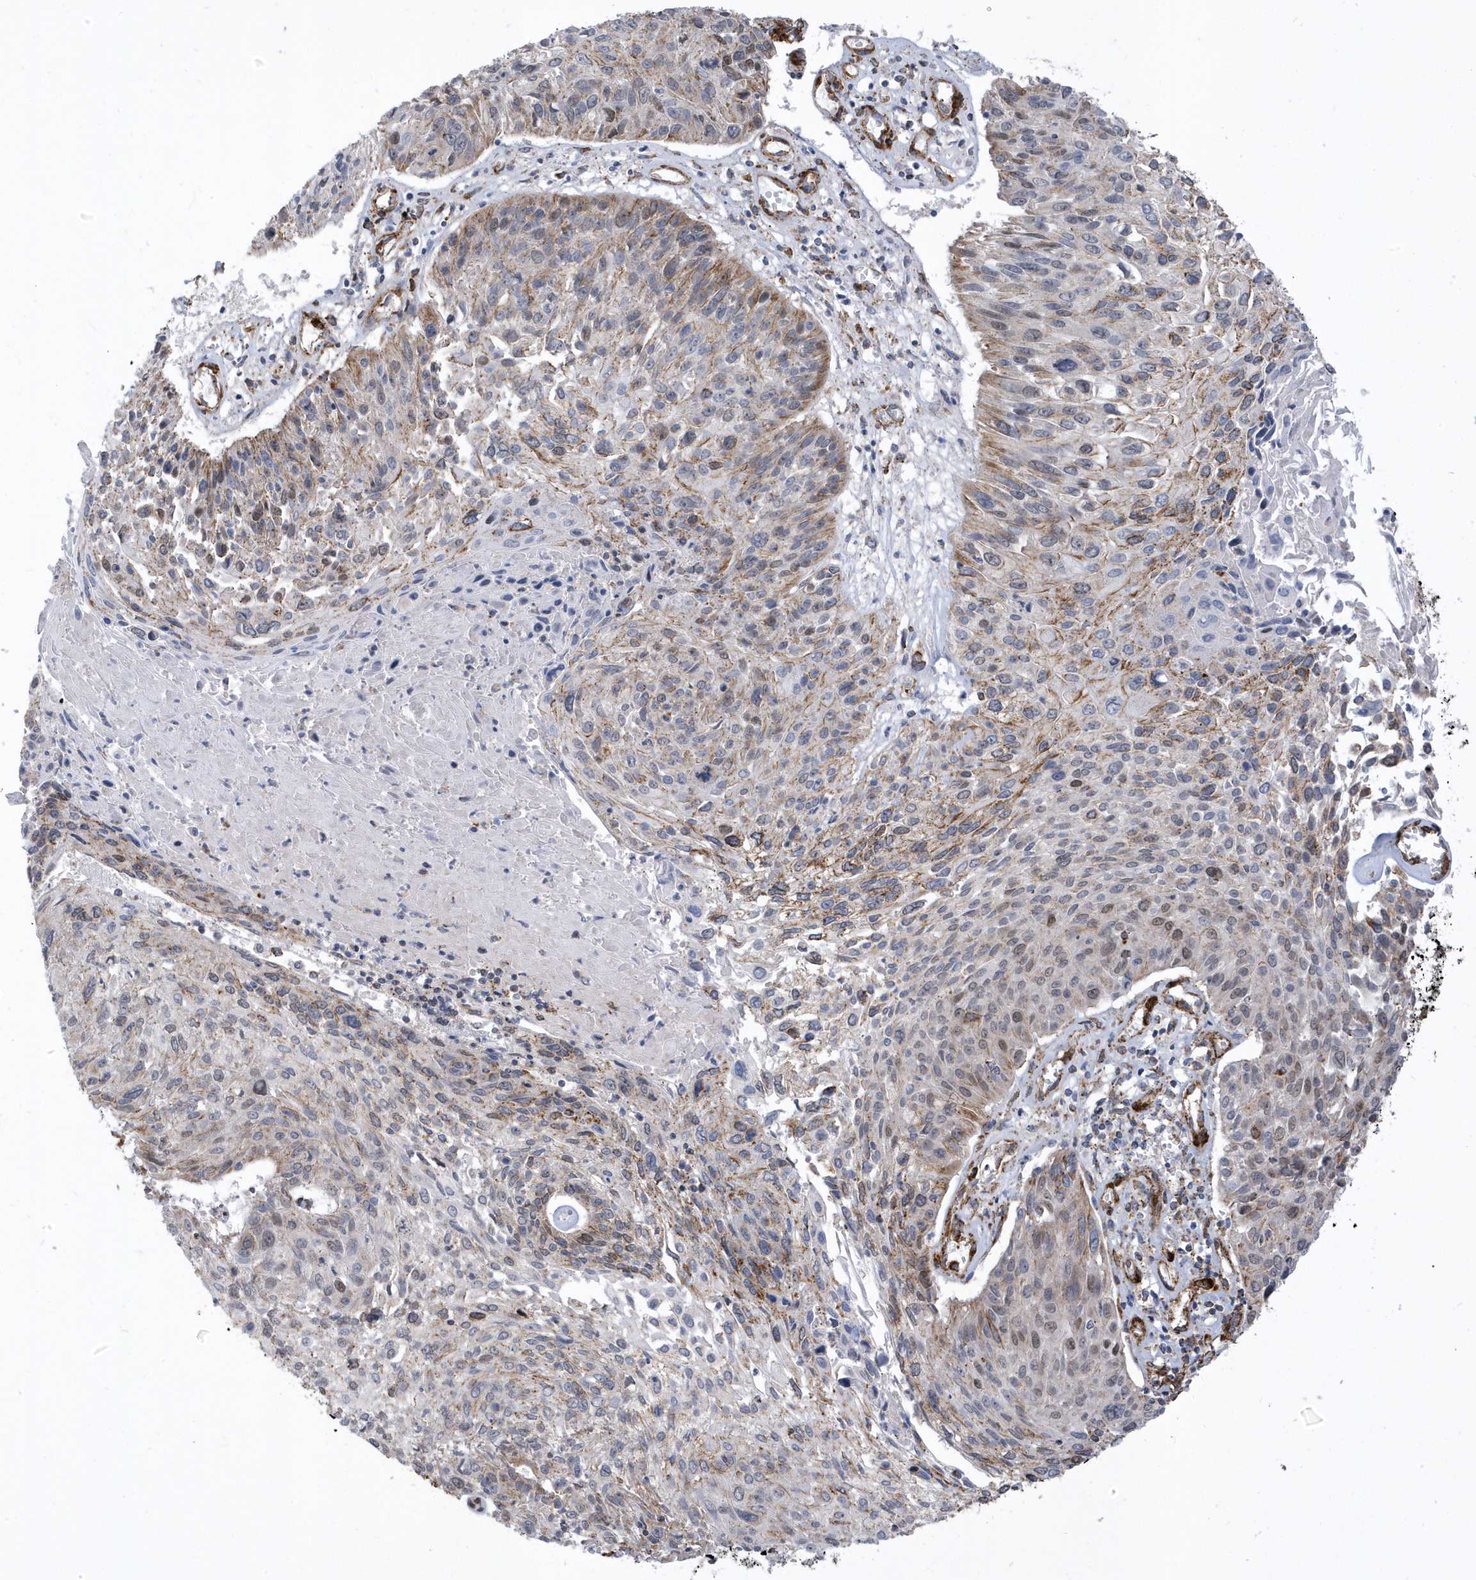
{"staining": {"intensity": "moderate", "quantity": "<25%", "location": "cytoplasmic/membranous,nuclear"}, "tissue": "cervical cancer", "cell_type": "Tumor cells", "image_type": "cancer", "snomed": [{"axis": "morphology", "description": "Squamous cell carcinoma, NOS"}, {"axis": "topography", "description": "Cervix"}], "caption": "Immunohistochemical staining of cervical squamous cell carcinoma exhibits low levels of moderate cytoplasmic/membranous and nuclear protein staining in approximately <25% of tumor cells.", "gene": "HRH4", "patient": {"sex": "female", "age": 51}}